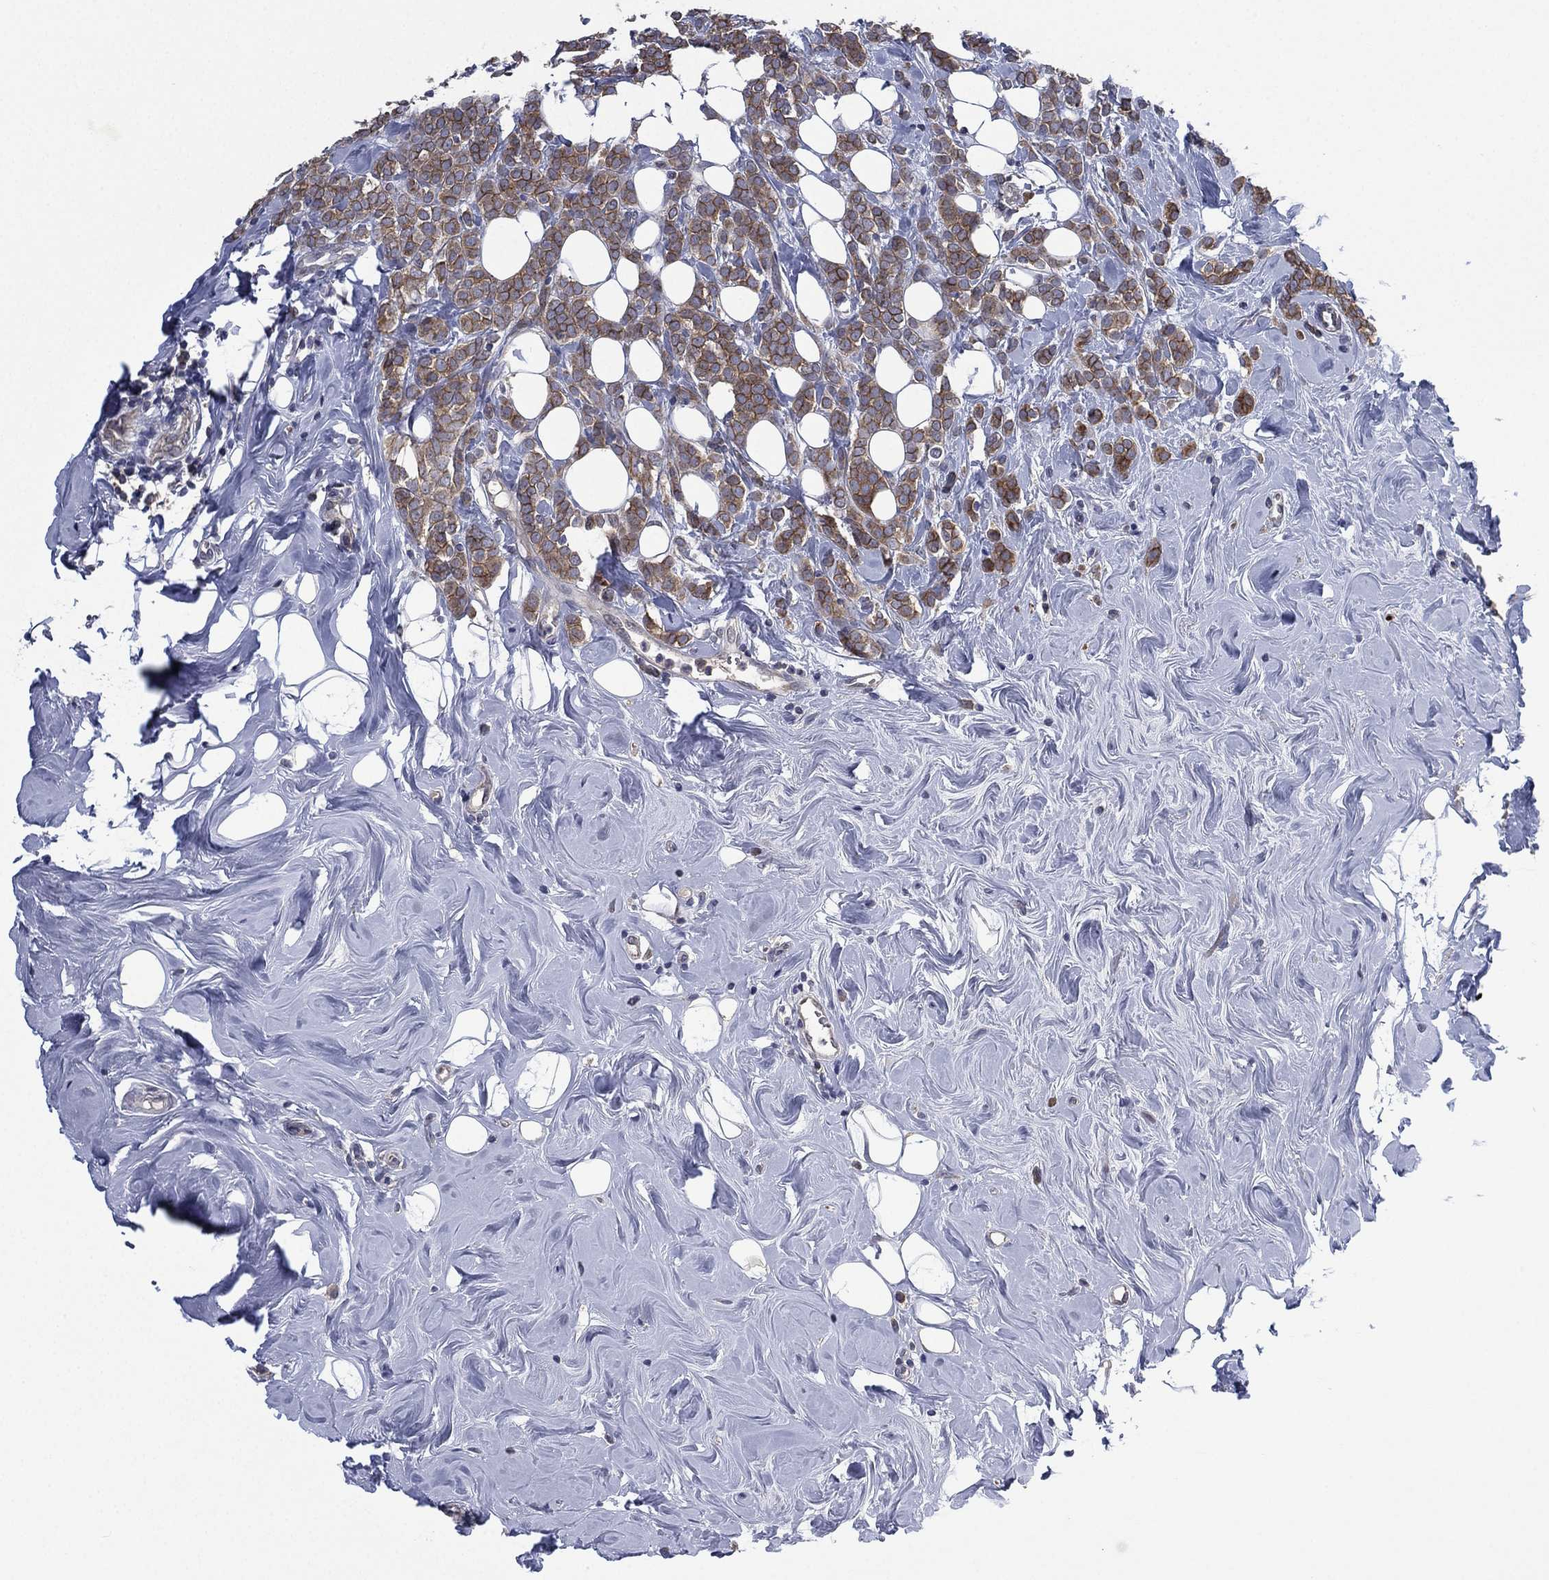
{"staining": {"intensity": "moderate", "quantity": ">75%", "location": "cytoplasmic/membranous"}, "tissue": "breast cancer", "cell_type": "Tumor cells", "image_type": "cancer", "snomed": [{"axis": "morphology", "description": "Lobular carcinoma"}, {"axis": "topography", "description": "Breast"}], "caption": "Immunohistochemistry (IHC) image of breast lobular carcinoma stained for a protein (brown), which demonstrates medium levels of moderate cytoplasmic/membranous staining in about >75% of tumor cells.", "gene": "MPP7", "patient": {"sex": "female", "age": 49}}